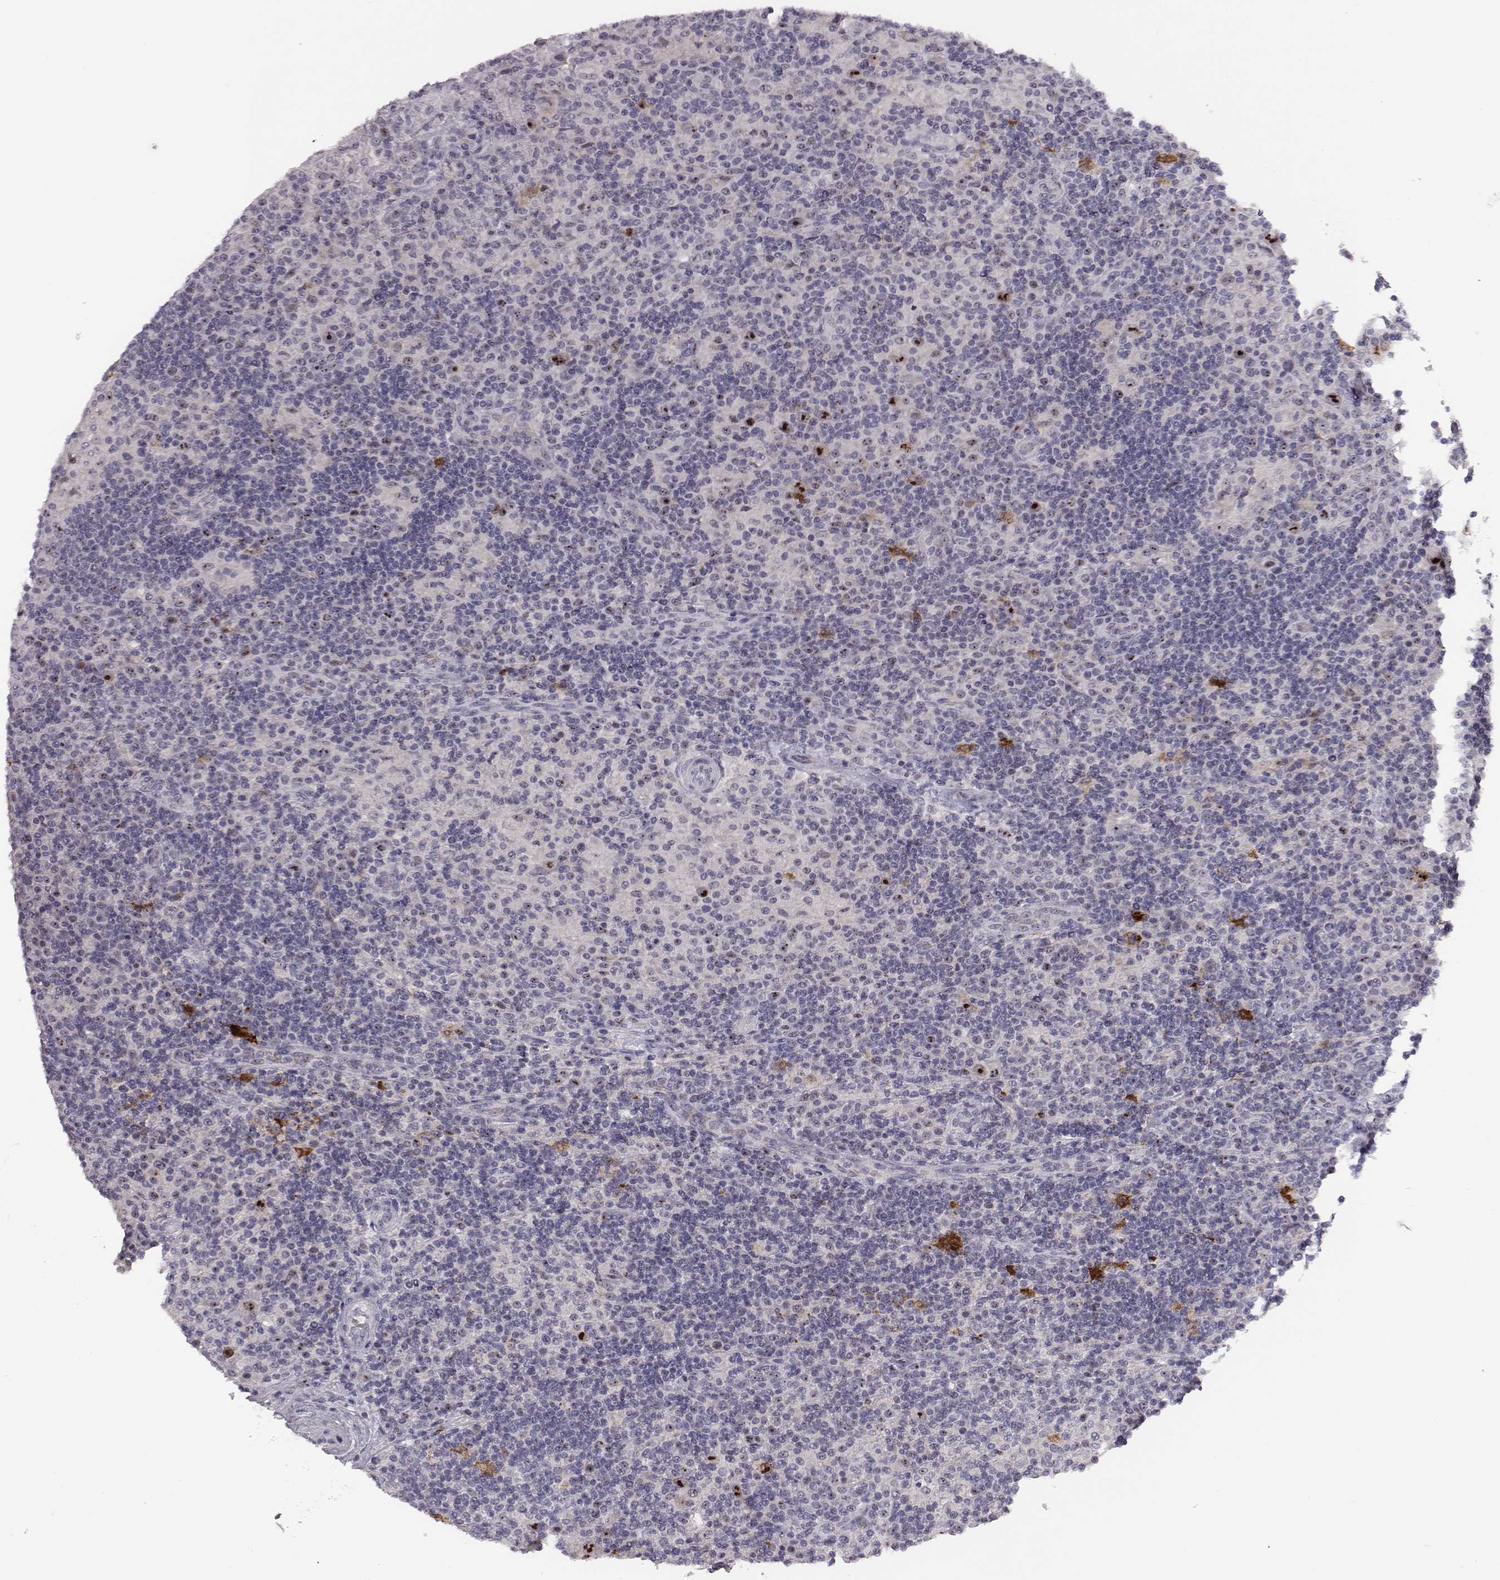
{"staining": {"intensity": "strong", "quantity": ">75%", "location": "nuclear"}, "tissue": "lymphoma", "cell_type": "Tumor cells", "image_type": "cancer", "snomed": [{"axis": "morphology", "description": "Hodgkin's disease, NOS"}, {"axis": "topography", "description": "Lymph node"}], "caption": "Human Hodgkin's disease stained with a brown dye shows strong nuclear positive staining in approximately >75% of tumor cells.", "gene": "NIFK", "patient": {"sex": "male", "age": 70}}